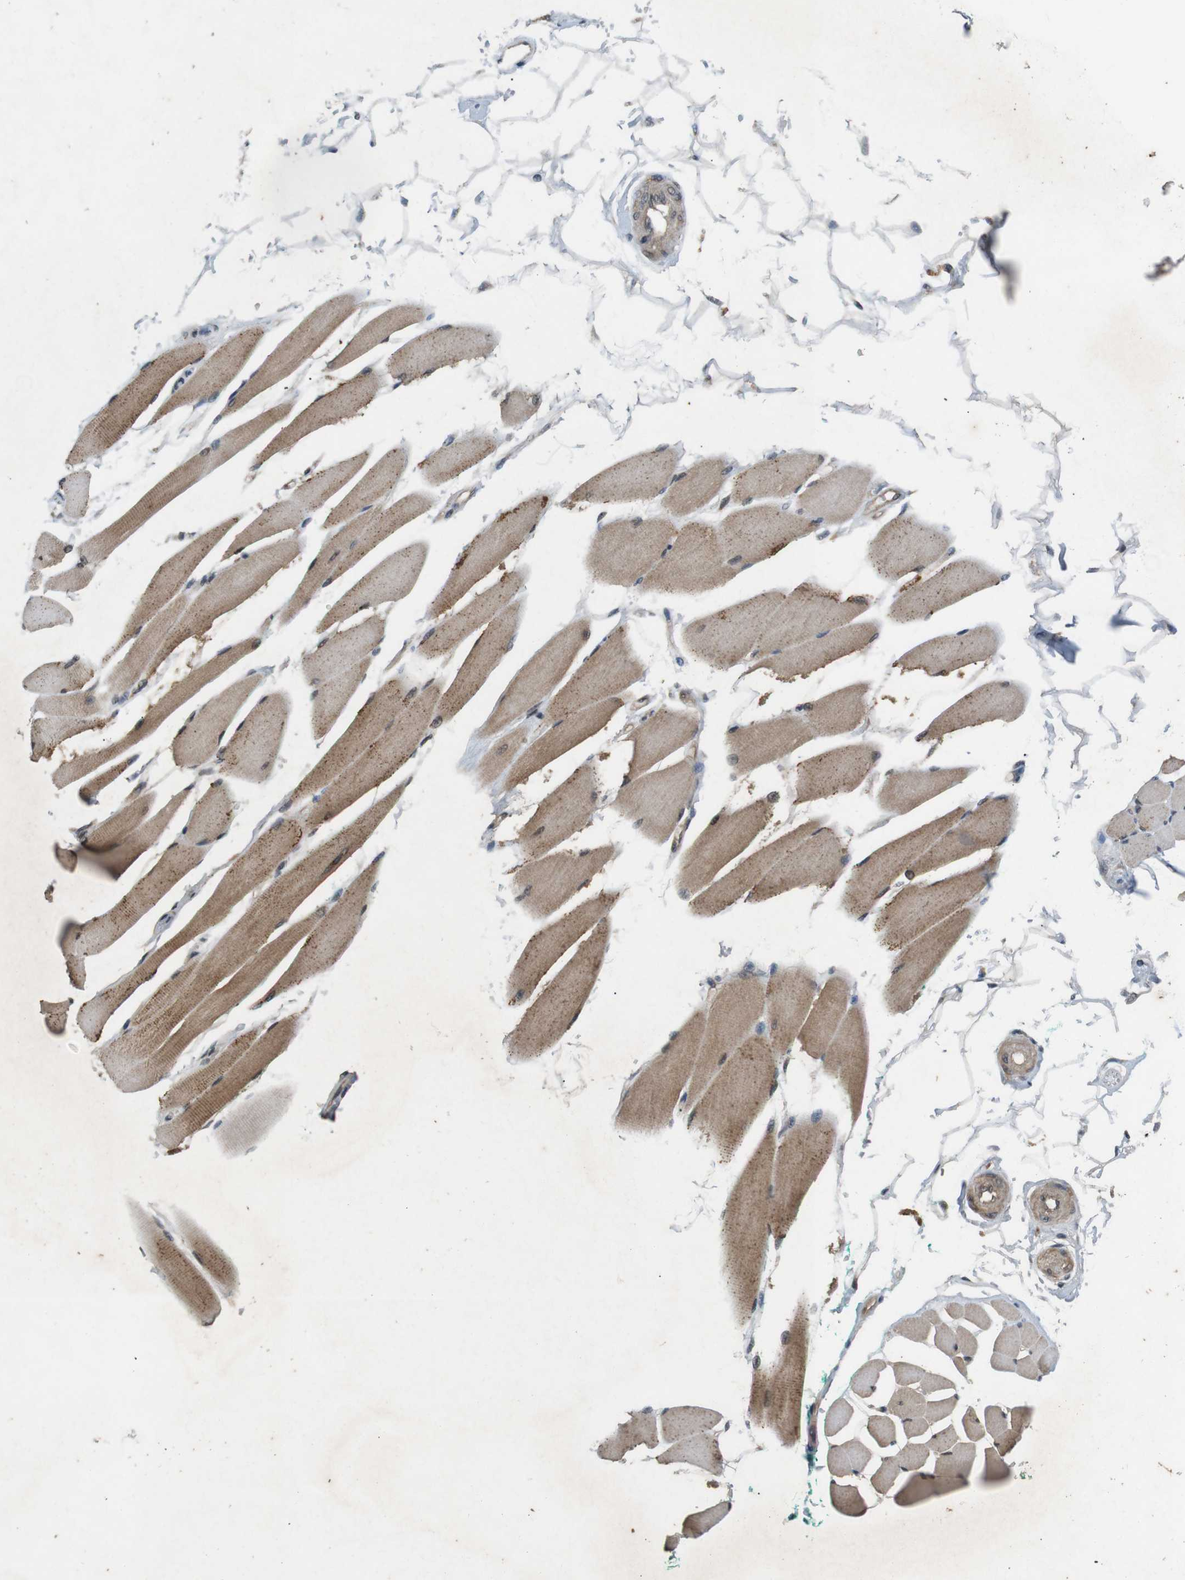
{"staining": {"intensity": "moderate", "quantity": ">75%", "location": "cytoplasmic/membranous"}, "tissue": "skeletal muscle", "cell_type": "Myocytes", "image_type": "normal", "snomed": [{"axis": "morphology", "description": "Normal tissue, NOS"}, {"axis": "topography", "description": "Skeletal muscle"}, {"axis": "topography", "description": "Oral tissue"}, {"axis": "topography", "description": "Peripheral nerve tissue"}], "caption": "Immunohistochemical staining of unremarkable skeletal muscle reveals >75% levels of moderate cytoplasmic/membranous protein positivity in about >75% of myocytes.", "gene": "NFKBIE", "patient": {"sex": "female", "age": 84}}